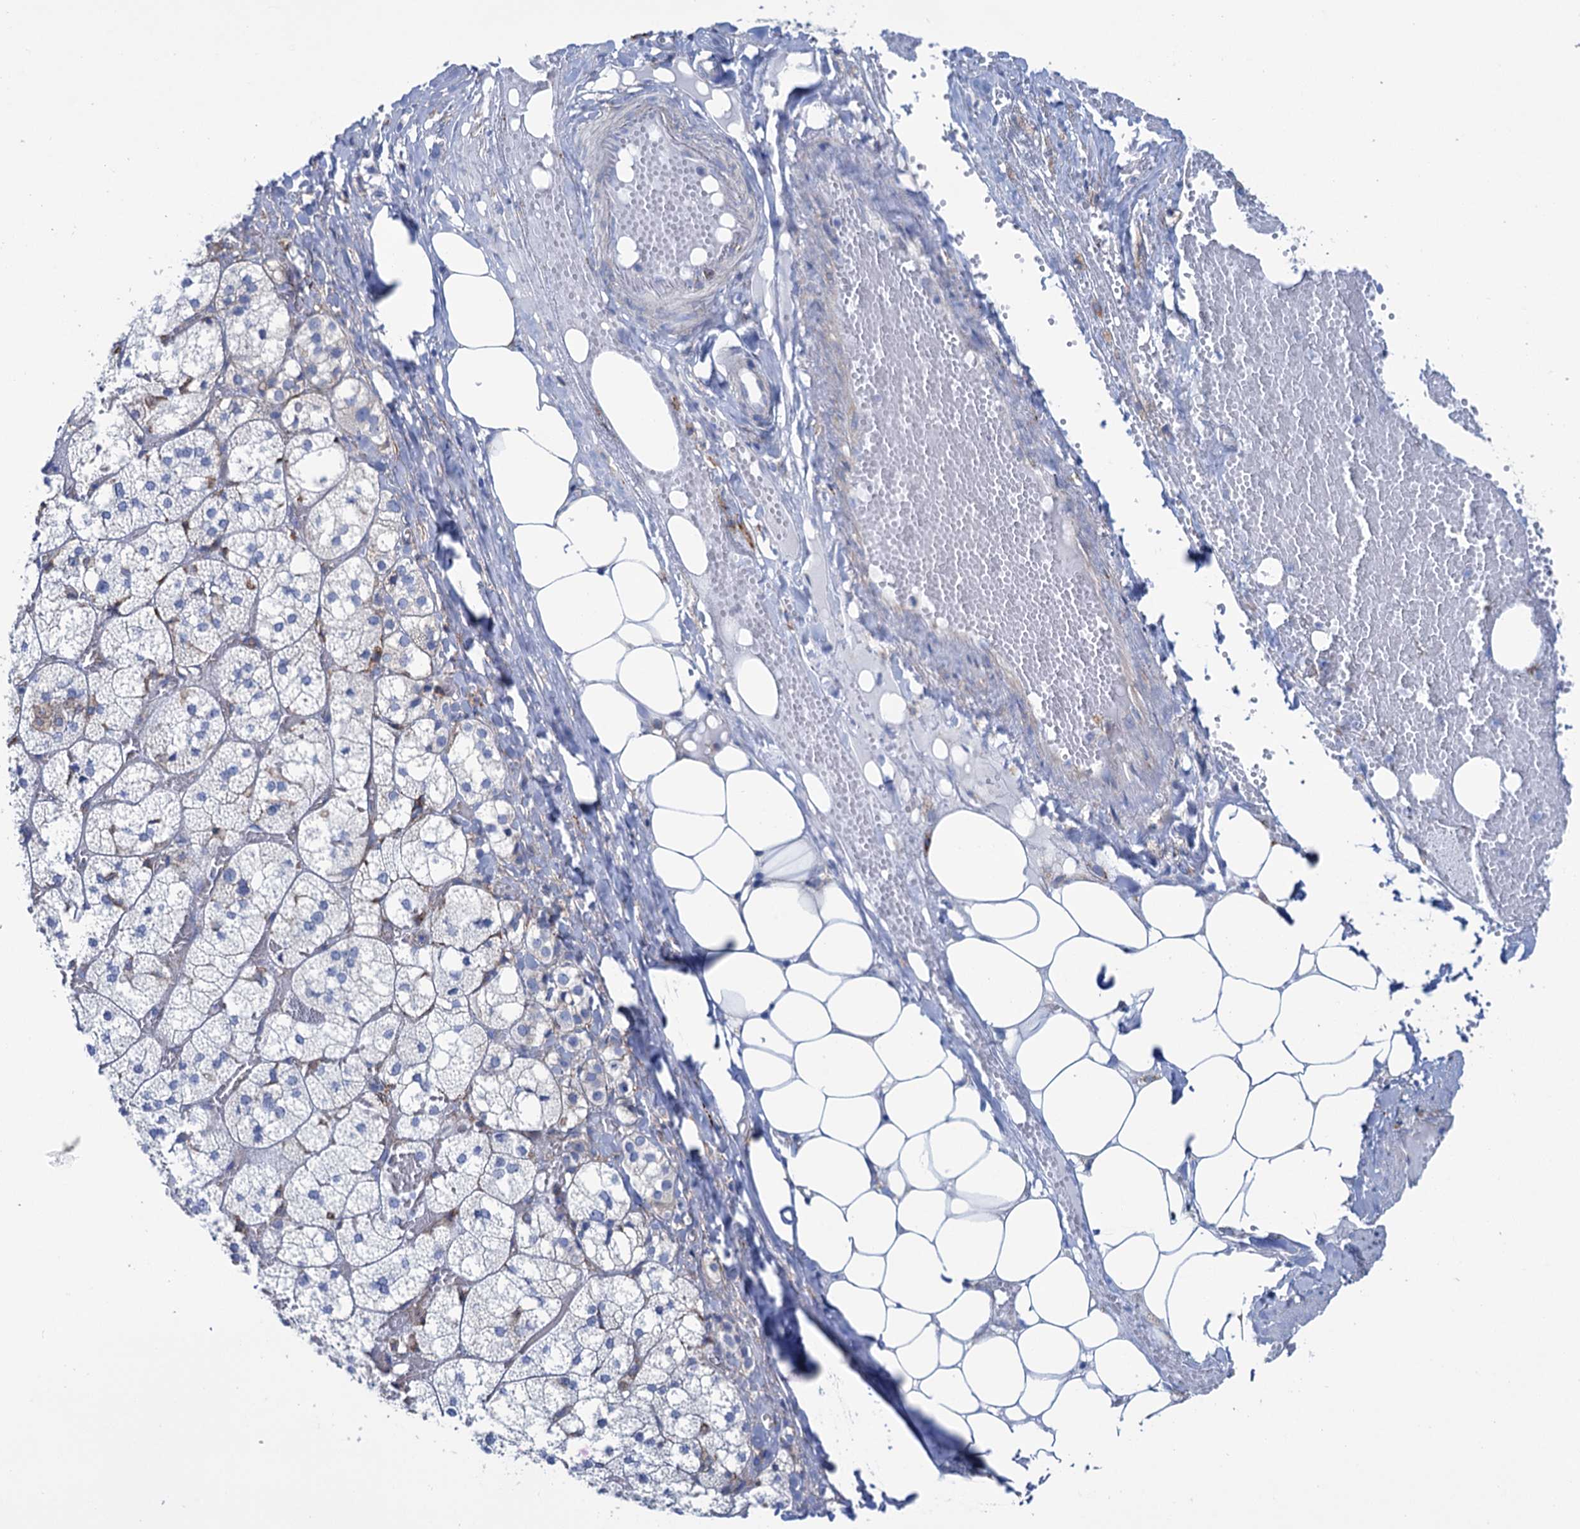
{"staining": {"intensity": "moderate", "quantity": "<25%", "location": "cytoplasmic/membranous"}, "tissue": "adrenal gland", "cell_type": "Glandular cells", "image_type": "normal", "snomed": [{"axis": "morphology", "description": "Normal tissue, NOS"}, {"axis": "topography", "description": "Adrenal gland"}], "caption": "DAB (3,3'-diaminobenzidine) immunohistochemical staining of benign adrenal gland reveals moderate cytoplasmic/membranous protein expression in about <25% of glandular cells. (DAB IHC, brown staining for protein, blue staining for nuclei).", "gene": "SHE", "patient": {"sex": "female", "age": 61}}